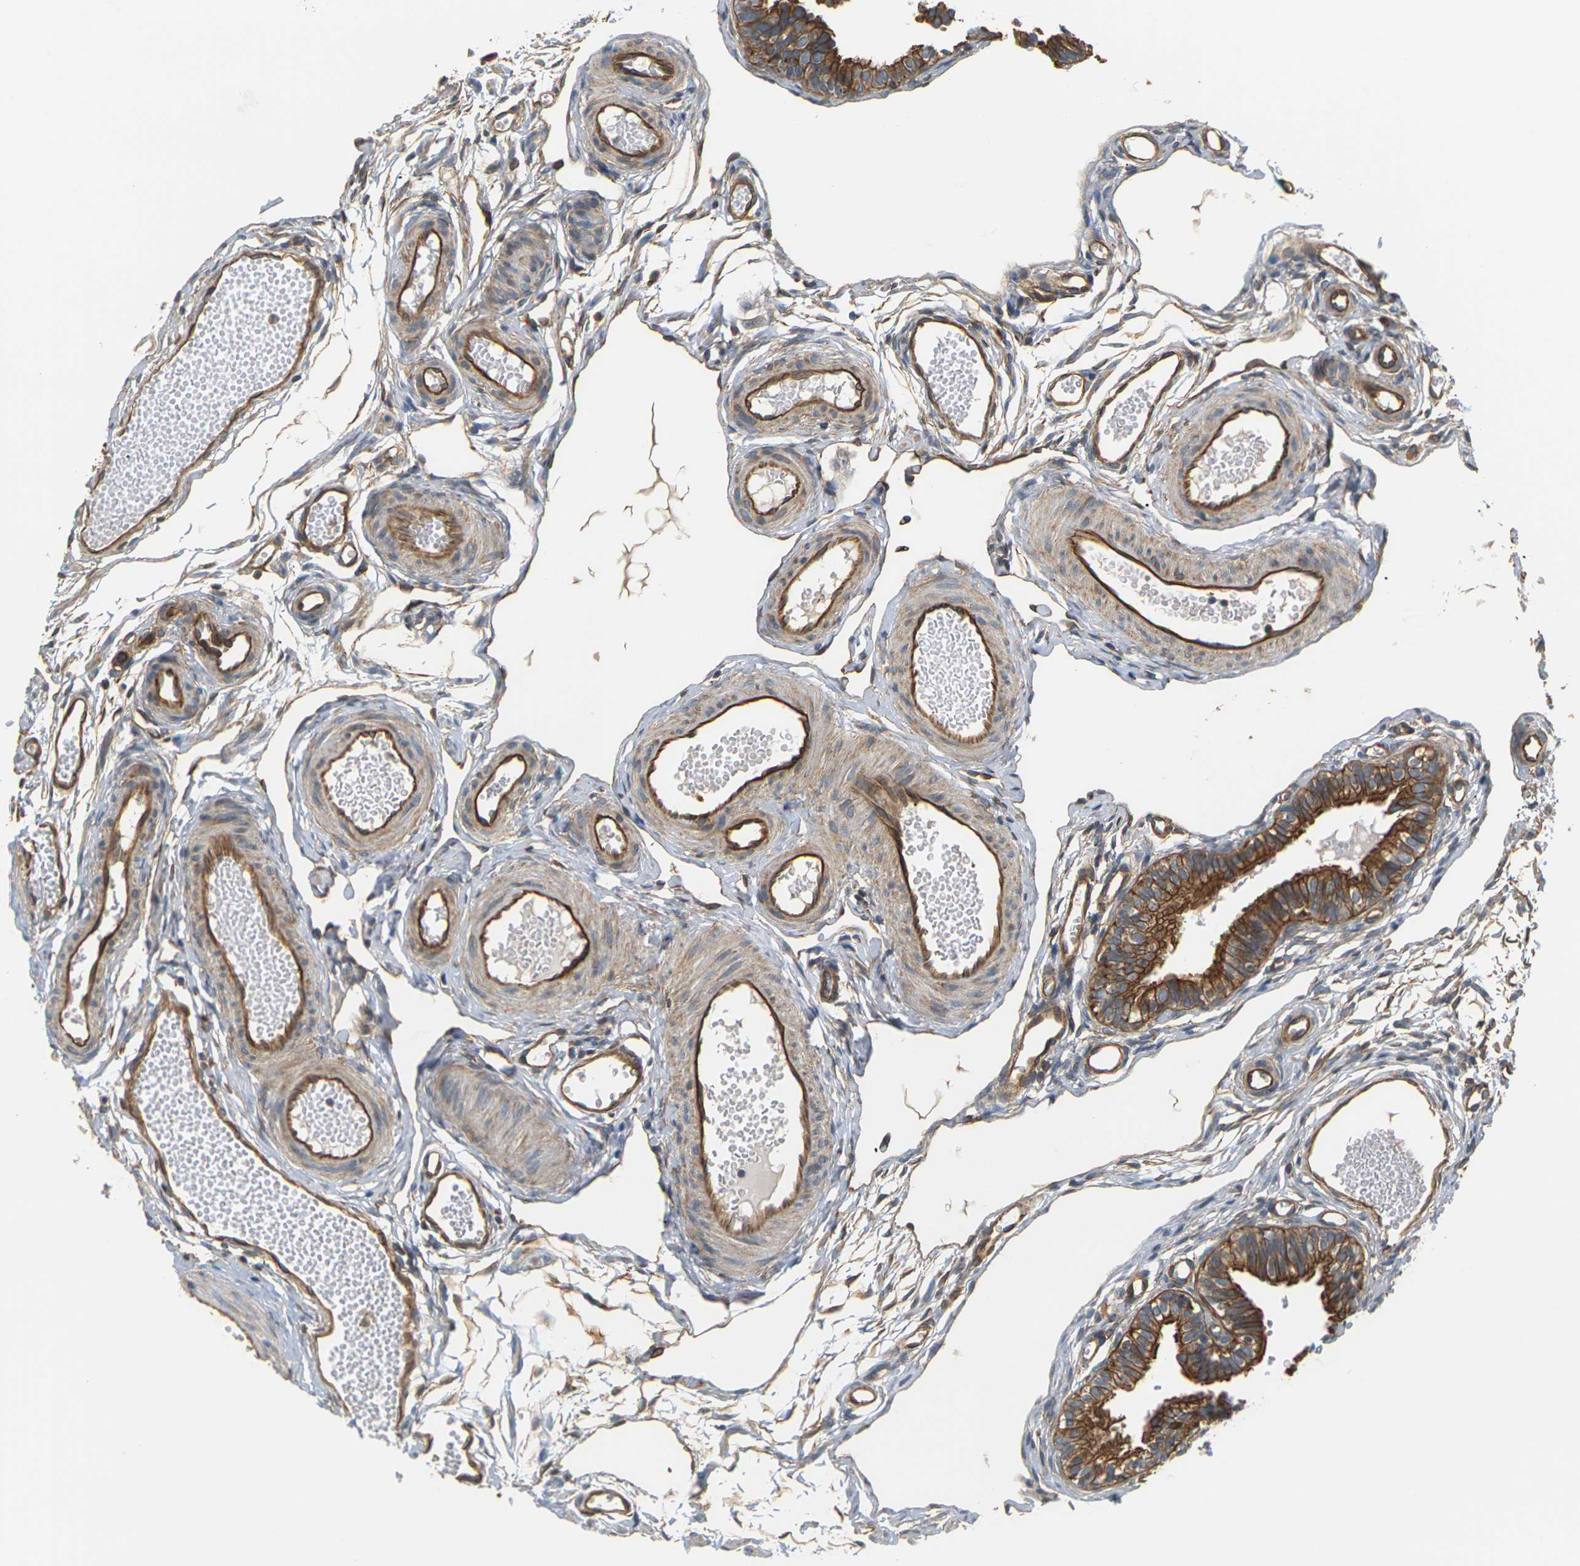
{"staining": {"intensity": "strong", "quantity": ">75%", "location": "cytoplasmic/membranous"}, "tissue": "fallopian tube", "cell_type": "Glandular cells", "image_type": "normal", "snomed": [{"axis": "morphology", "description": "Normal tissue, NOS"}, {"axis": "topography", "description": "Fallopian tube"}, {"axis": "topography", "description": "Placenta"}], "caption": "Benign fallopian tube displays strong cytoplasmic/membranous expression in approximately >75% of glandular cells, visualized by immunohistochemistry. (brown staining indicates protein expression, while blue staining denotes nuclei).", "gene": "PCDHB4", "patient": {"sex": "female", "age": 34}}